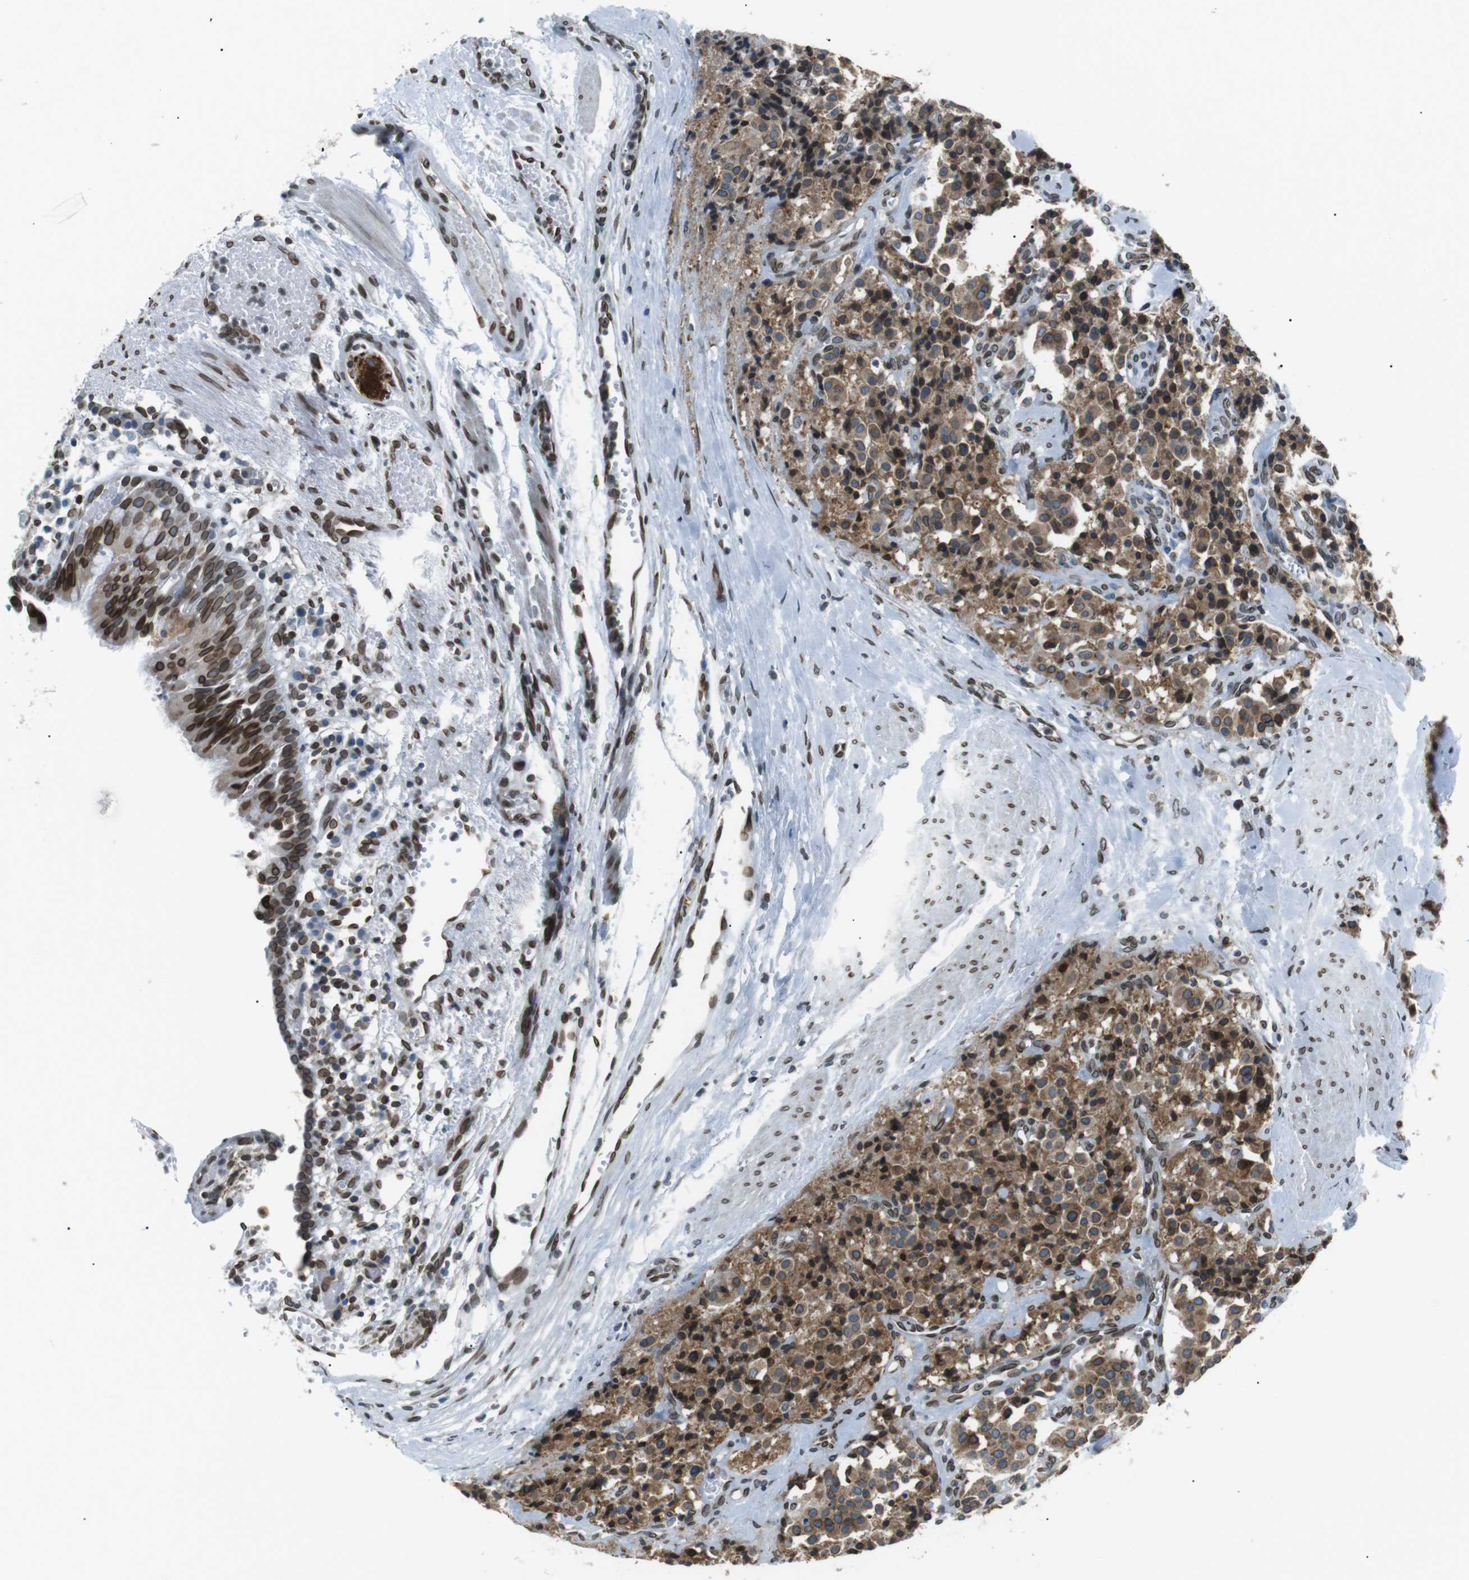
{"staining": {"intensity": "moderate", "quantity": ">75%", "location": "cytoplasmic/membranous,nuclear"}, "tissue": "carcinoid", "cell_type": "Tumor cells", "image_type": "cancer", "snomed": [{"axis": "morphology", "description": "Carcinoid, malignant, NOS"}, {"axis": "topography", "description": "Lung"}], "caption": "This micrograph reveals immunohistochemistry (IHC) staining of human carcinoid, with medium moderate cytoplasmic/membranous and nuclear positivity in about >75% of tumor cells.", "gene": "TMX4", "patient": {"sex": "male", "age": 30}}